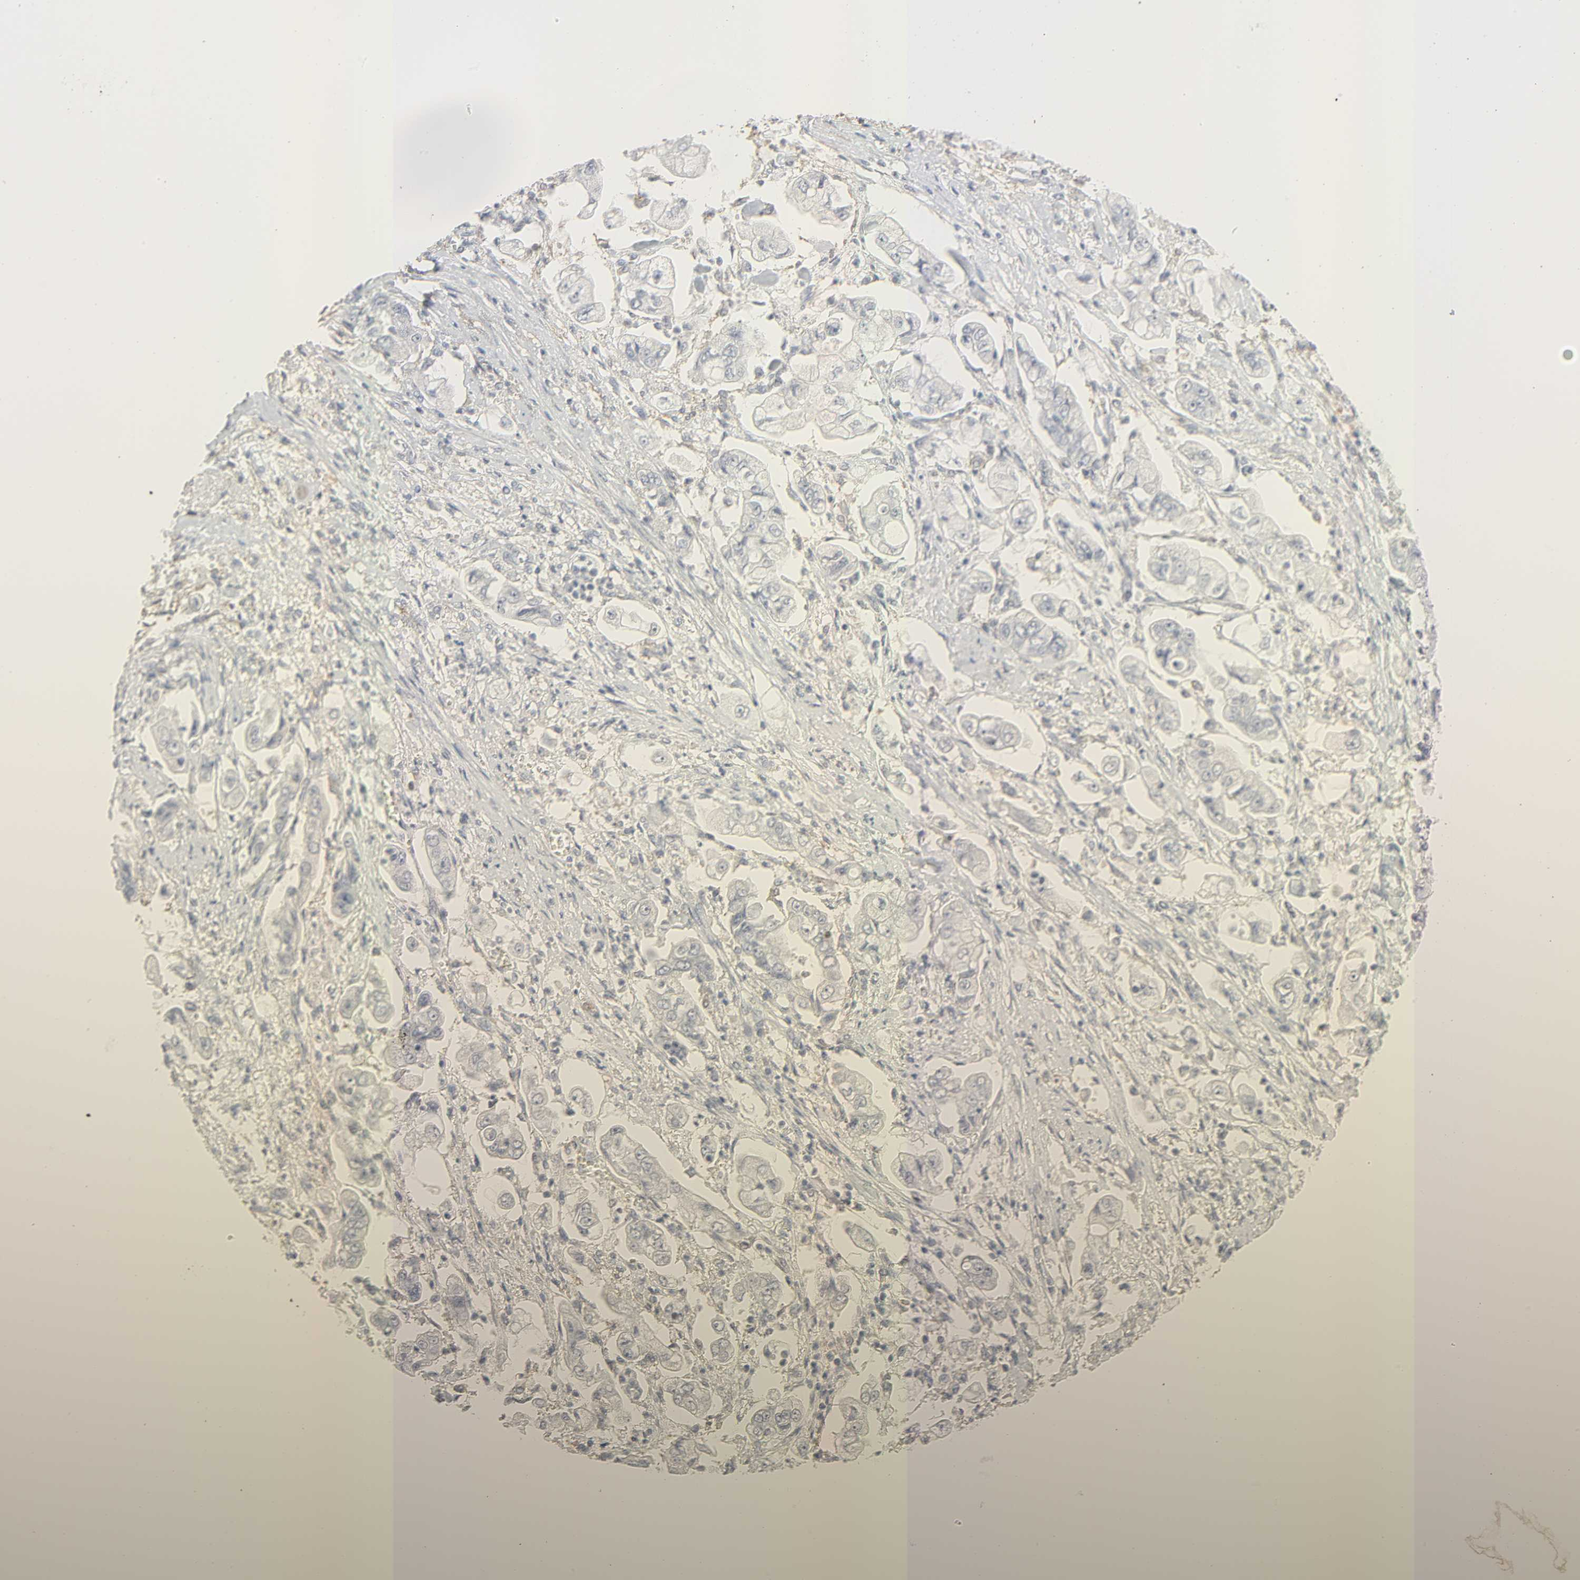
{"staining": {"intensity": "negative", "quantity": "none", "location": "none"}, "tissue": "stomach cancer", "cell_type": "Tumor cells", "image_type": "cancer", "snomed": [{"axis": "morphology", "description": "Adenocarcinoma, NOS"}, {"axis": "topography", "description": "Stomach"}], "caption": "The photomicrograph exhibits no staining of tumor cells in stomach cancer (adenocarcinoma).", "gene": "ZBTB16", "patient": {"sex": "male", "age": 62}}